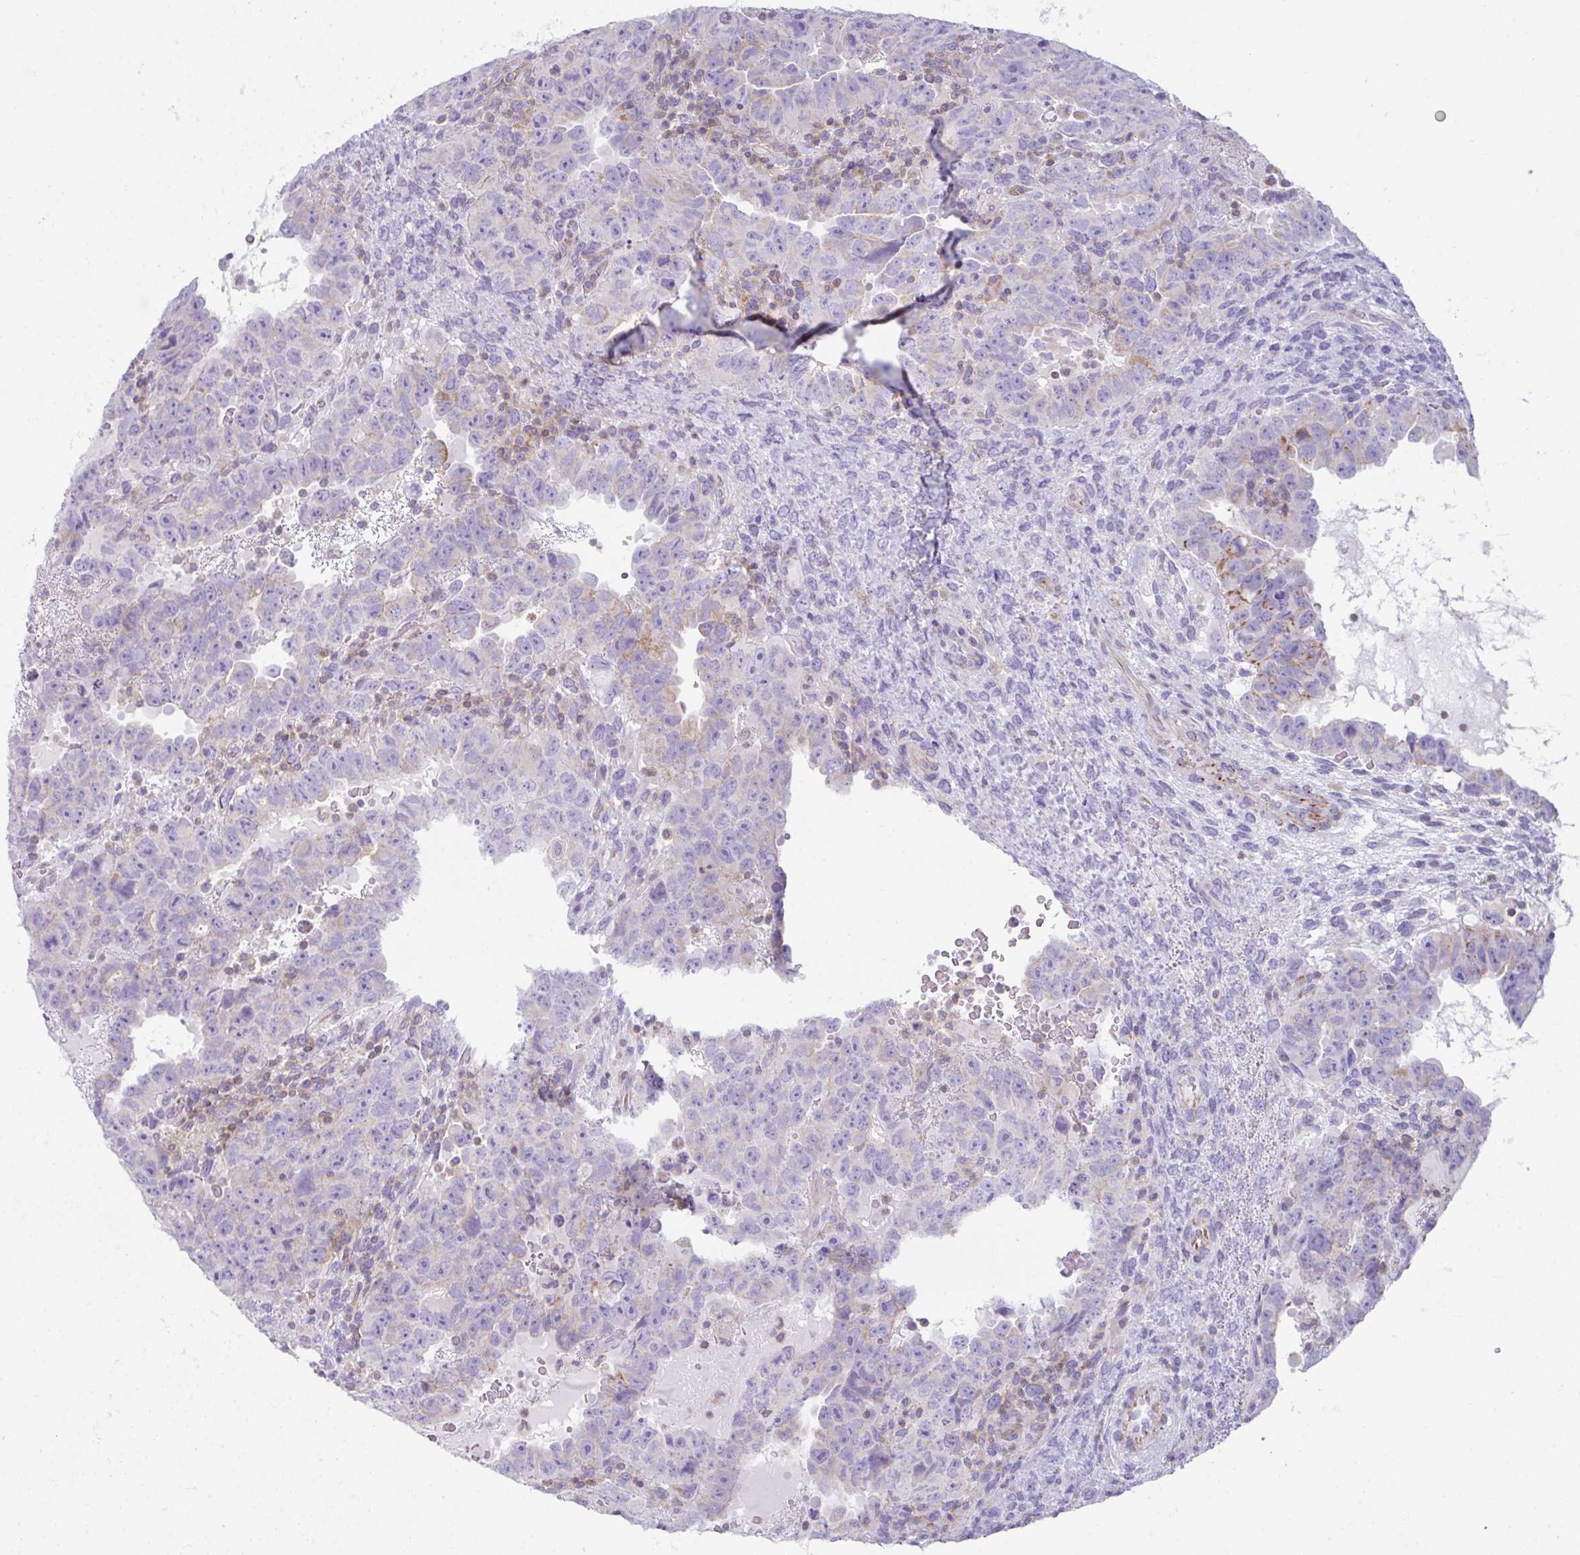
{"staining": {"intensity": "moderate", "quantity": "<25%", "location": "cytoplasmic/membranous"}, "tissue": "testis cancer", "cell_type": "Tumor cells", "image_type": "cancer", "snomed": [{"axis": "morphology", "description": "Carcinoma, Embryonal, NOS"}, {"axis": "topography", "description": "Testis"}], "caption": "DAB immunohistochemical staining of human embryonal carcinoma (testis) shows moderate cytoplasmic/membranous protein staining in approximately <25% of tumor cells. Using DAB (3,3'-diaminobenzidine) (brown) and hematoxylin (blue) stains, captured at high magnification using brightfield microscopy.", "gene": "CDRT15", "patient": {"sex": "male", "age": 24}}